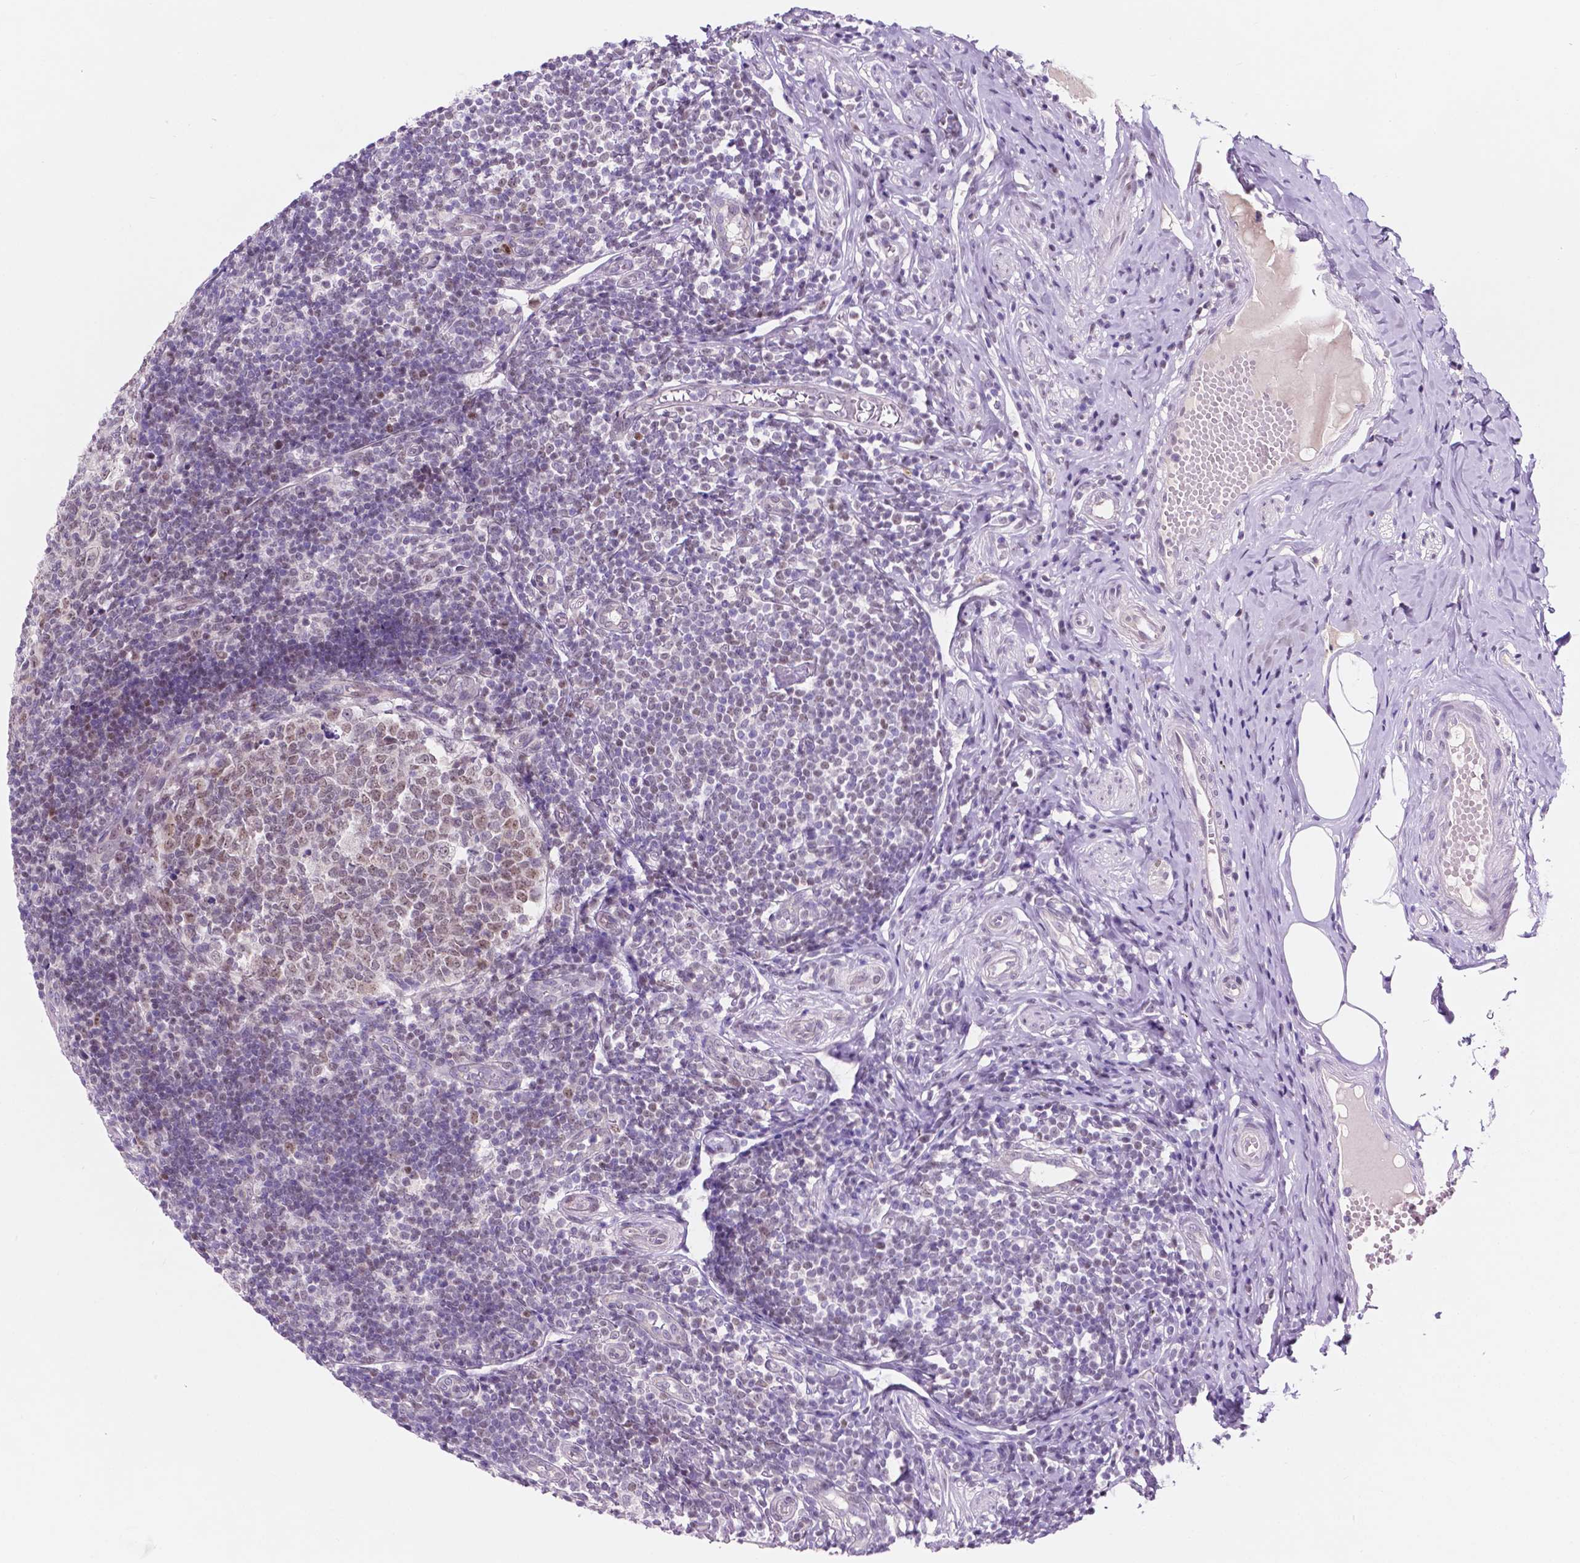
{"staining": {"intensity": "moderate", "quantity": "<25%", "location": "cytoplasmic/membranous"}, "tissue": "appendix", "cell_type": "Glandular cells", "image_type": "normal", "snomed": [{"axis": "morphology", "description": "Normal tissue, NOS"}, {"axis": "topography", "description": "Appendix"}], "caption": "Immunohistochemical staining of unremarkable appendix reveals low levels of moderate cytoplasmic/membranous expression in about <25% of glandular cells.", "gene": "FAM50B", "patient": {"sex": "male", "age": 18}}